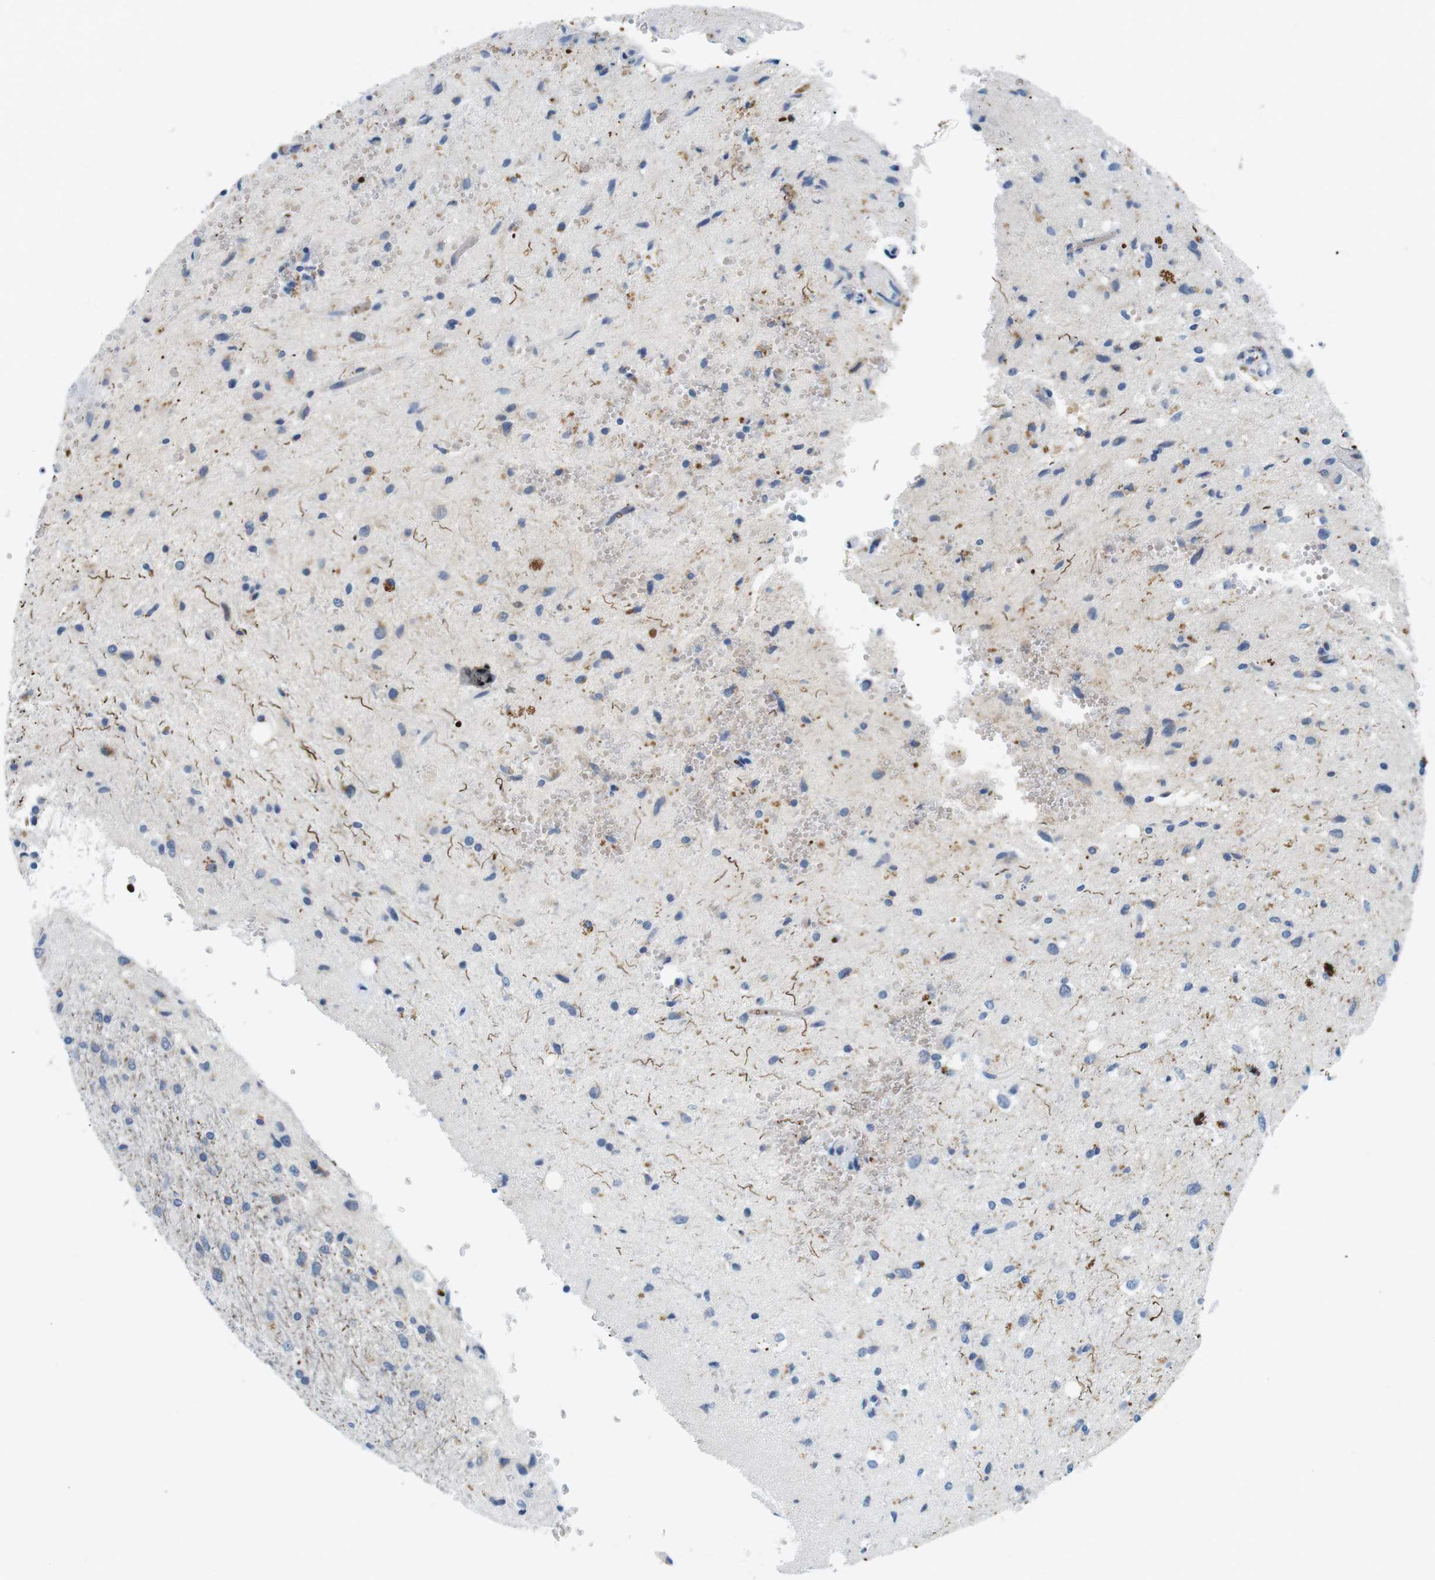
{"staining": {"intensity": "negative", "quantity": "none", "location": "none"}, "tissue": "glioma", "cell_type": "Tumor cells", "image_type": "cancer", "snomed": [{"axis": "morphology", "description": "Glioma, malignant, Low grade"}, {"axis": "topography", "description": "Brain"}], "caption": "Histopathology image shows no protein positivity in tumor cells of glioma tissue.", "gene": "TFAP2C", "patient": {"sex": "male", "age": 77}}